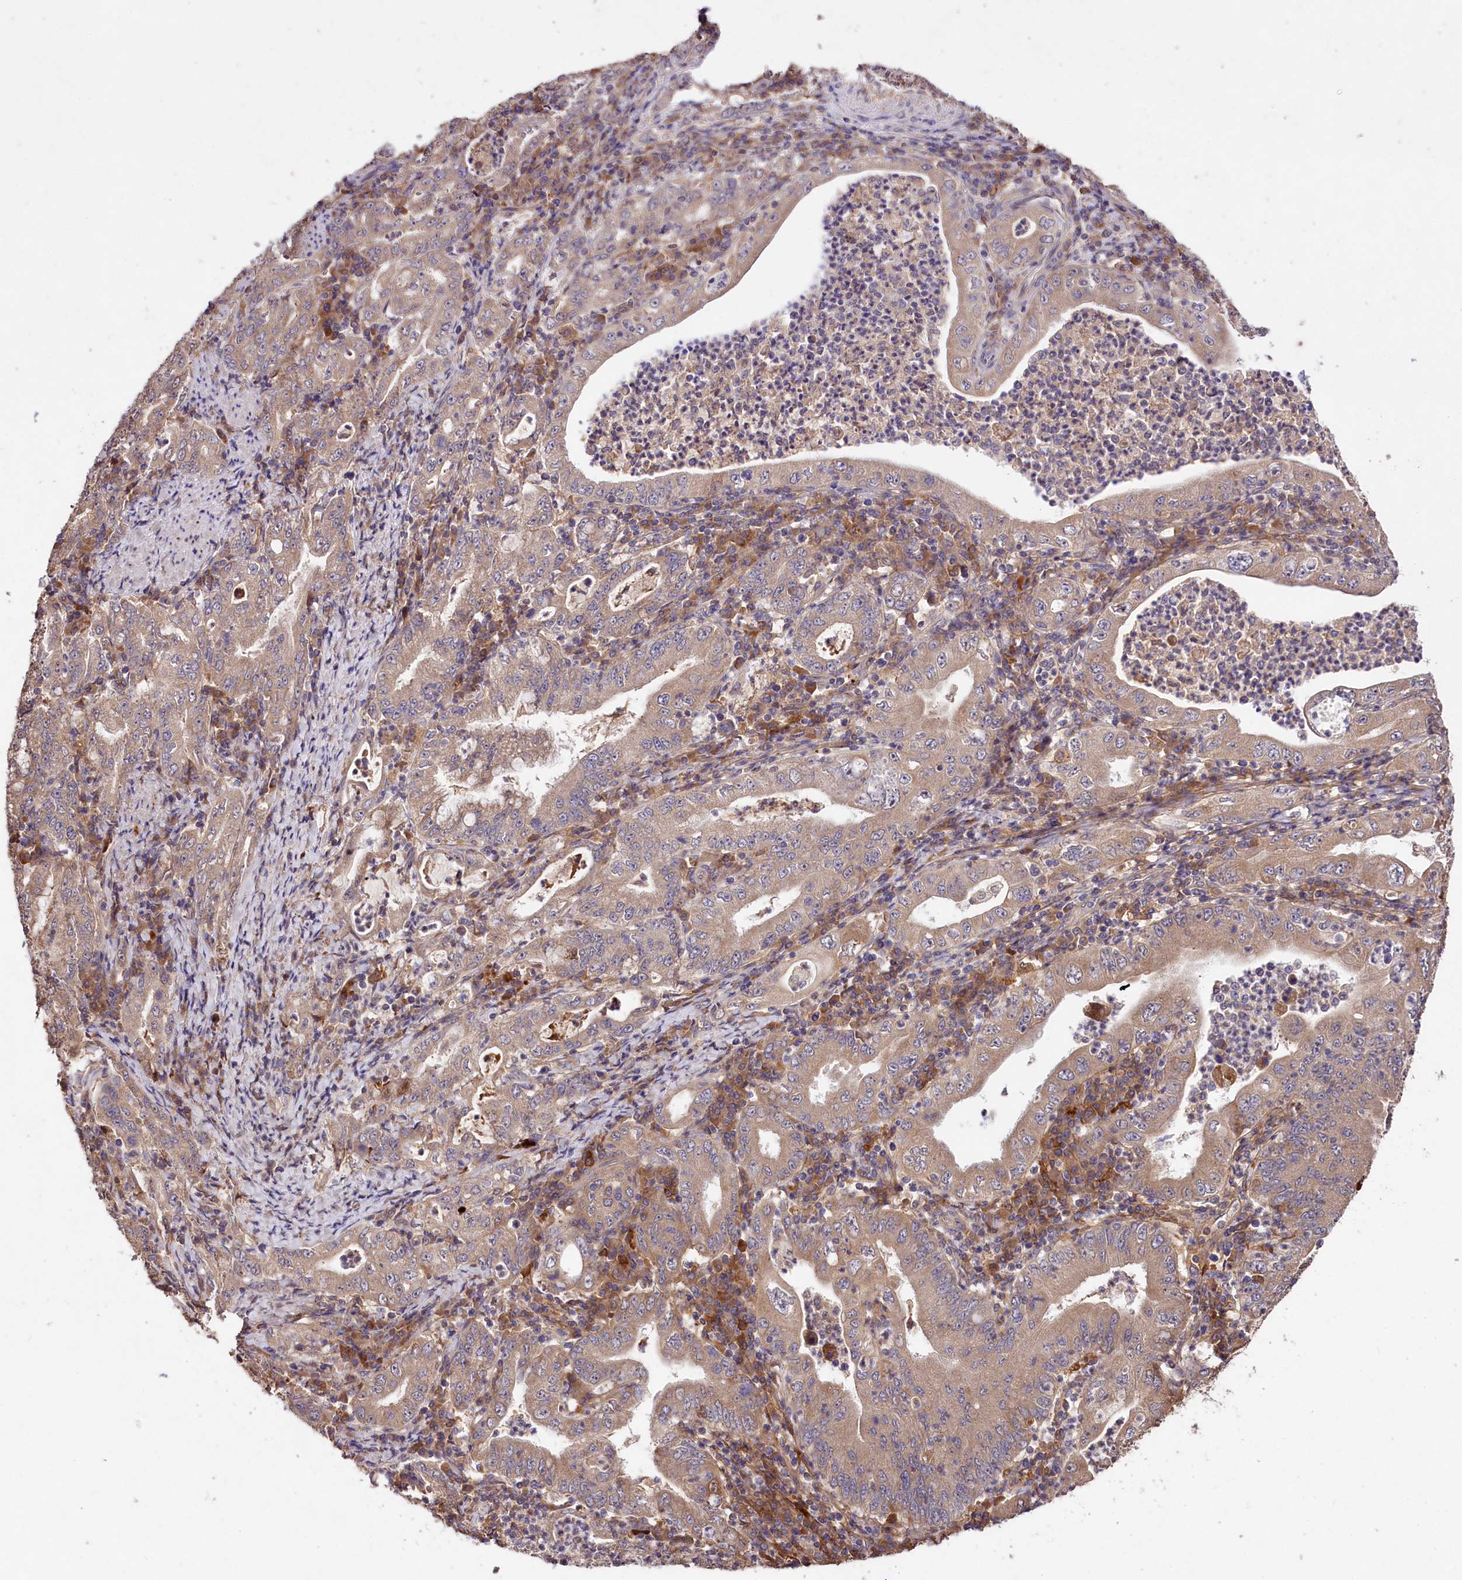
{"staining": {"intensity": "moderate", "quantity": ">75%", "location": "cytoplasmic/membranous"}, "tissue": "stomach cancer", "cell_type": "Tumor cells", "image_type": "cancer", "snomed": [{"axis": "morphology", "description": "Normal tissue, NOS"}, {"axis": "morphology", "description": "Adenocarcinoma, NOS"}, {"axis": "topography", "description": "Esophagus"}, {"axis": "topography", "description": "Stomach, upper"}, {"axis": "topography", "description": "Peripheral nerve tissue"}], "caption": "Protein expression analysis of stomach cancer (adenocarcinoma) displays moderate cytoplasmic/membranous staining in about >75% of tumor cells.", "gene": "TNPO3", "patient": {"sex": "male", "age": 62}}